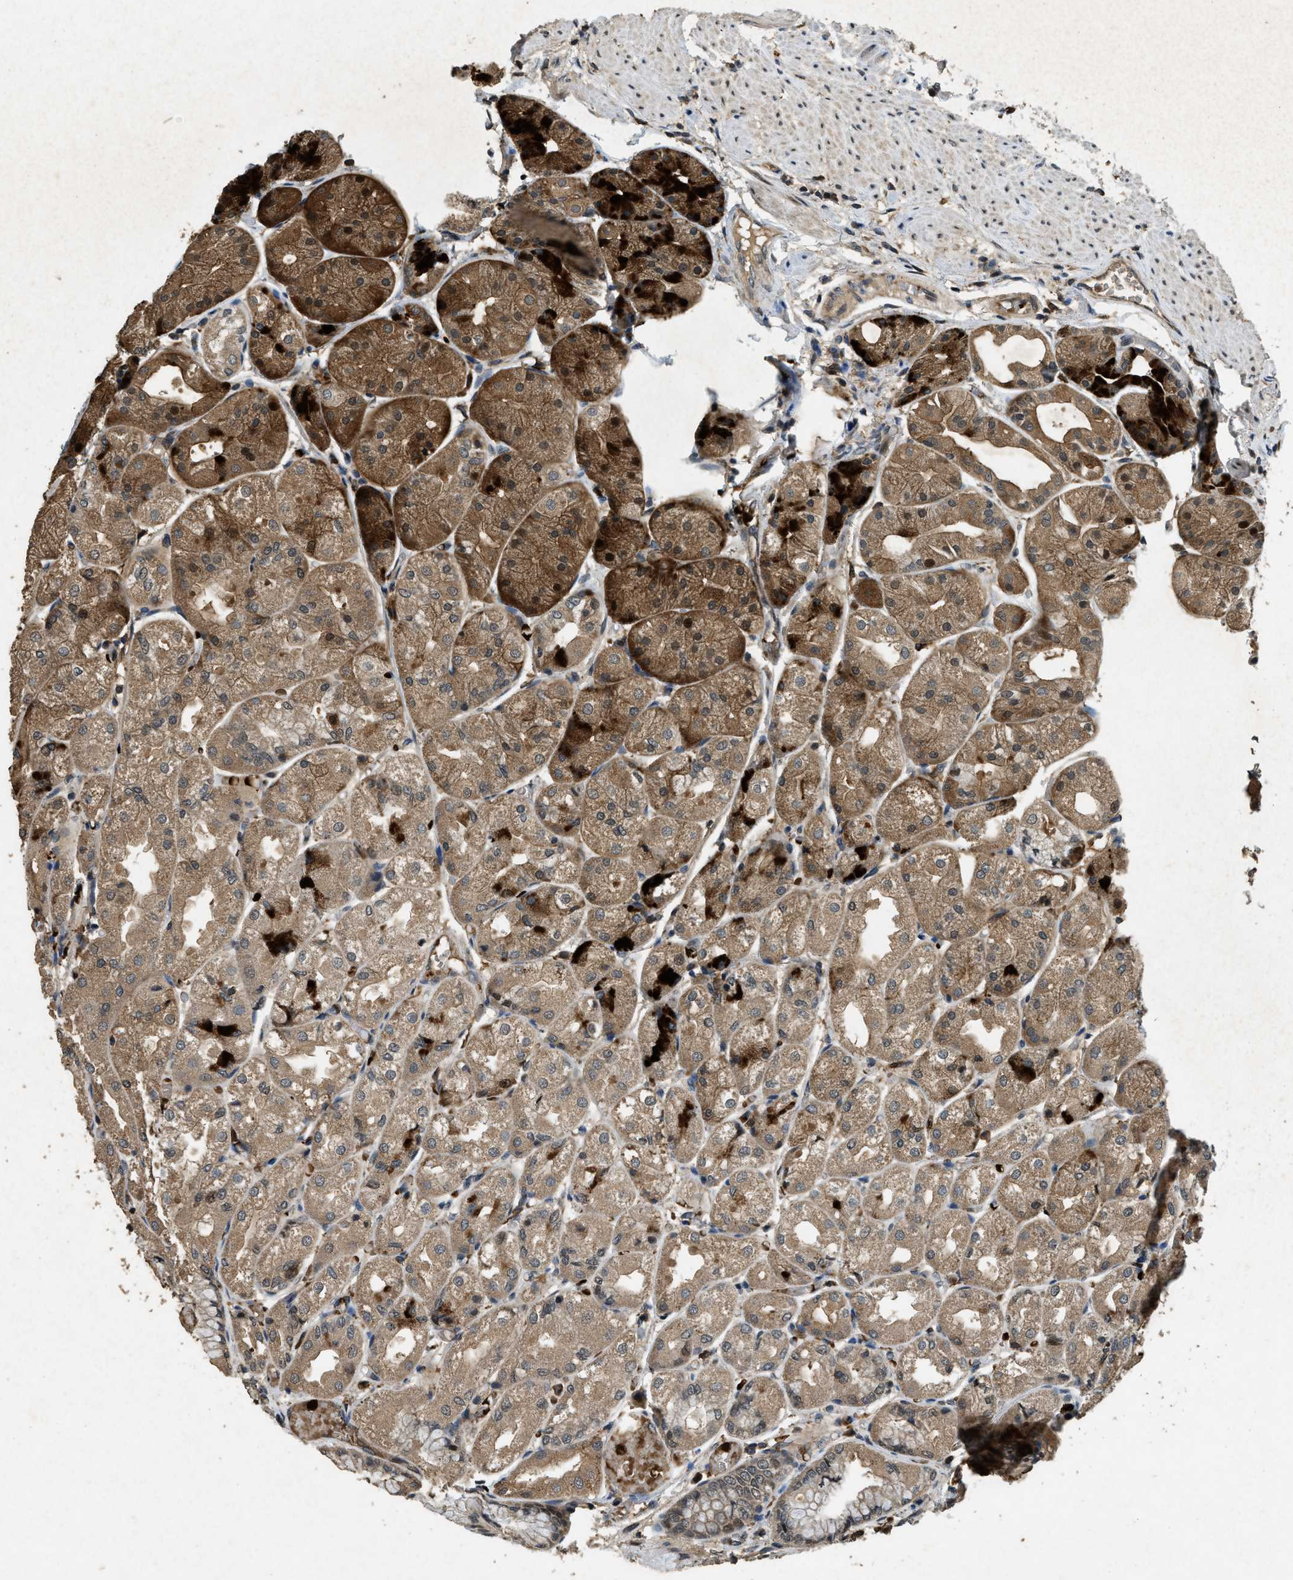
{"staining": {"intensity": "strong", "quantity": ">75%", "location": "cytoplasmic/membranous,nuclear"}, "tissue": "stomach", "cell_type": "Glandular cells", "image_type": "normal", "snomed": [{"axis": "morphology", "description": "Normal tissue, NOS"}, {"axis": "topography", "description": "Stomach, upper"}], "caption": "Immunohistochemical staining of benign human stomach displays high levels of strong cytoplasmic/membranous,nuclear positivity in approximately >75% of glandular cells.", "gene": "RNF141", "patient": {"sex": "male", "age": 72}}